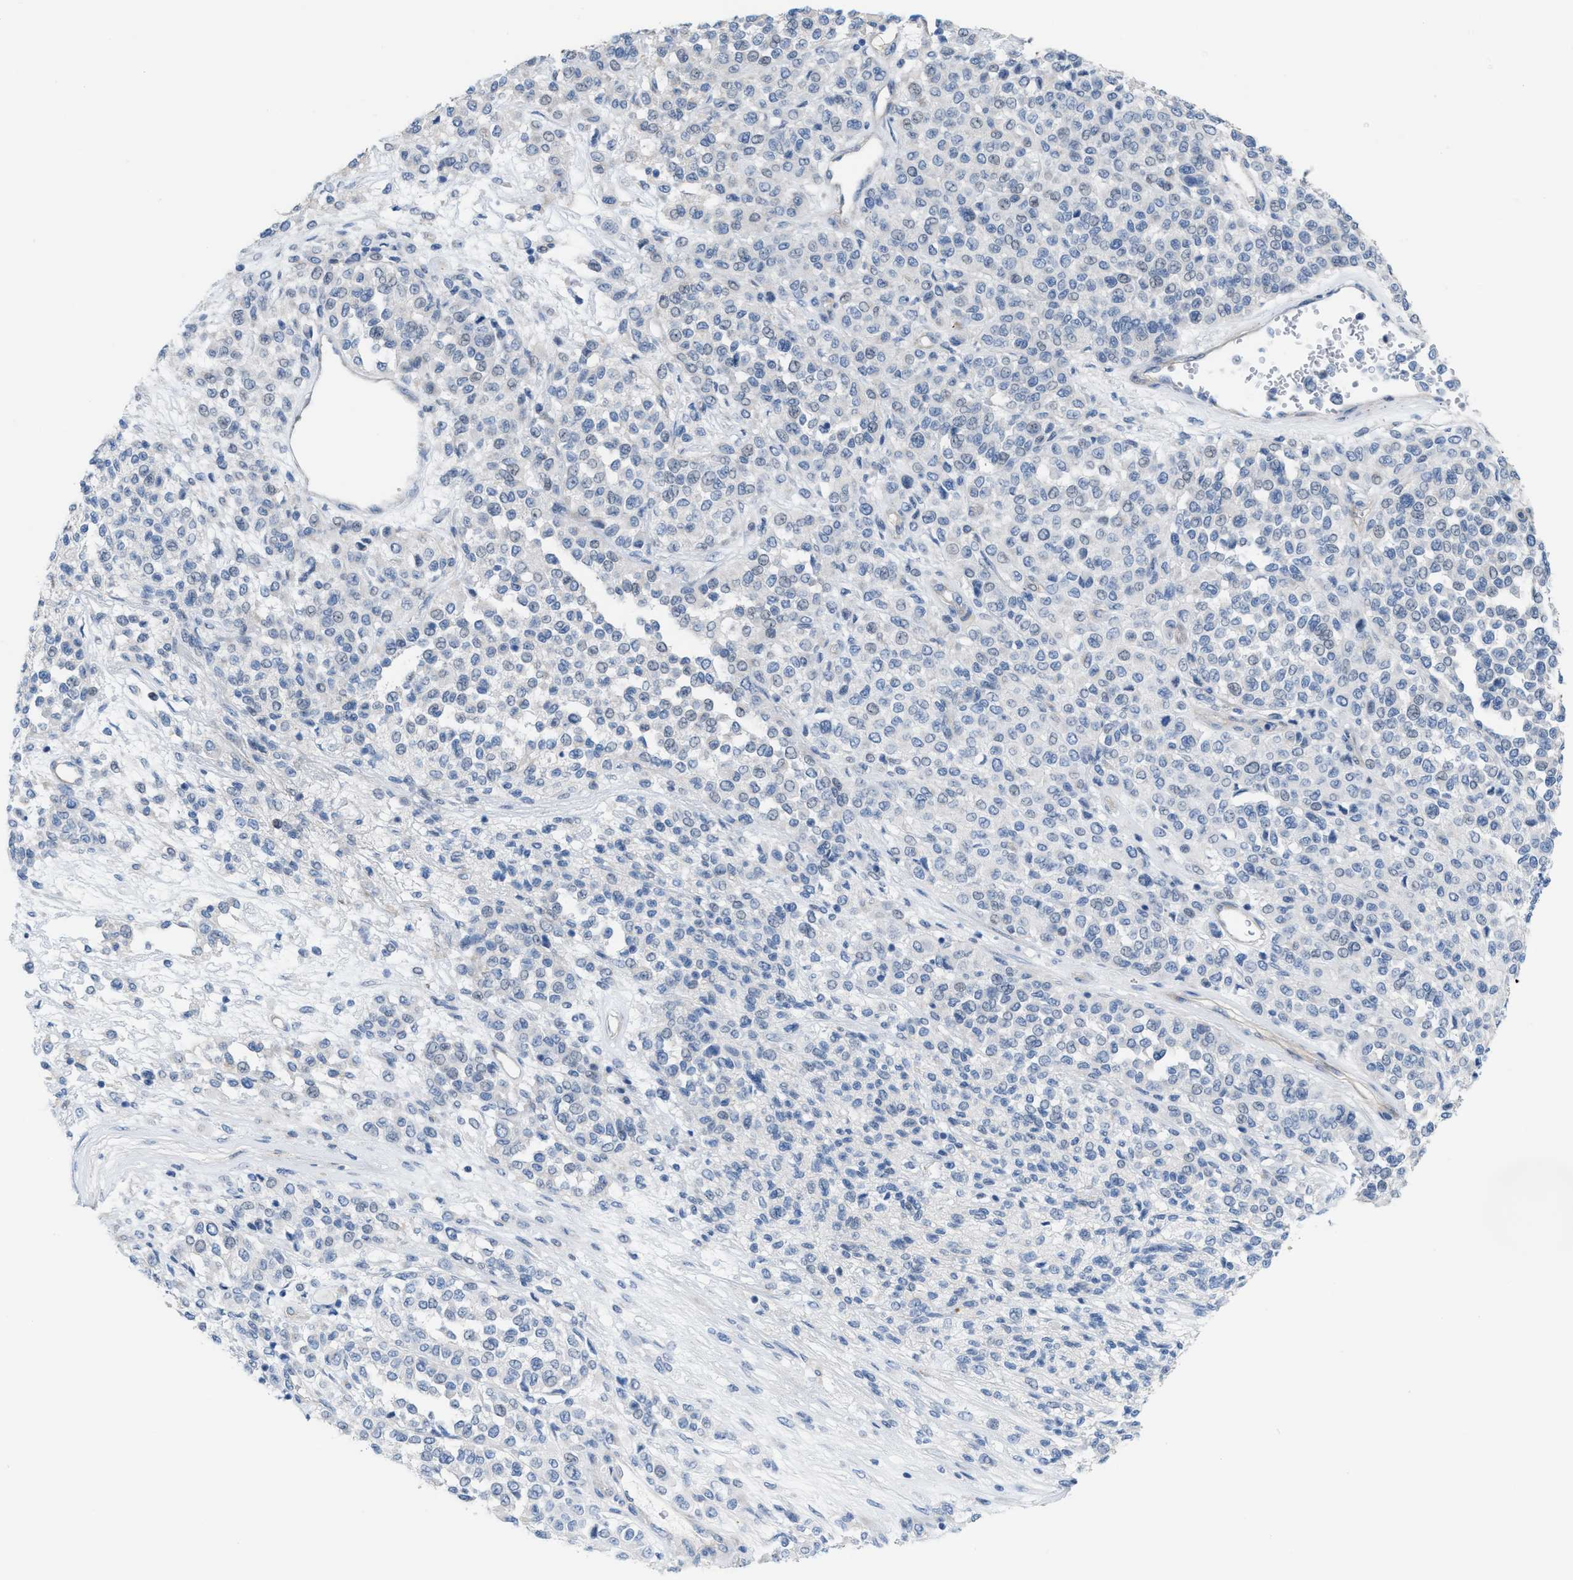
{"staining": {"intensity": "negative", "quantity": "none", "location": "none"}, "tissue": "melanoma", "cell_type": "Tumor cells", "image_type": "cancer", "snomed": [{"axis": "morphology", "description": "Malignant melanoma, Metastatic site"}, {"axis": "topography", "description": "Pancreas"}], "caption": "IHC micrograph of malignant melanoma (metastatic site) stained for a protein (brown), which demonstrates no staining in tumor cells.", "gene": "MPP3", "patient": {"sex": "female", "age": 30}}